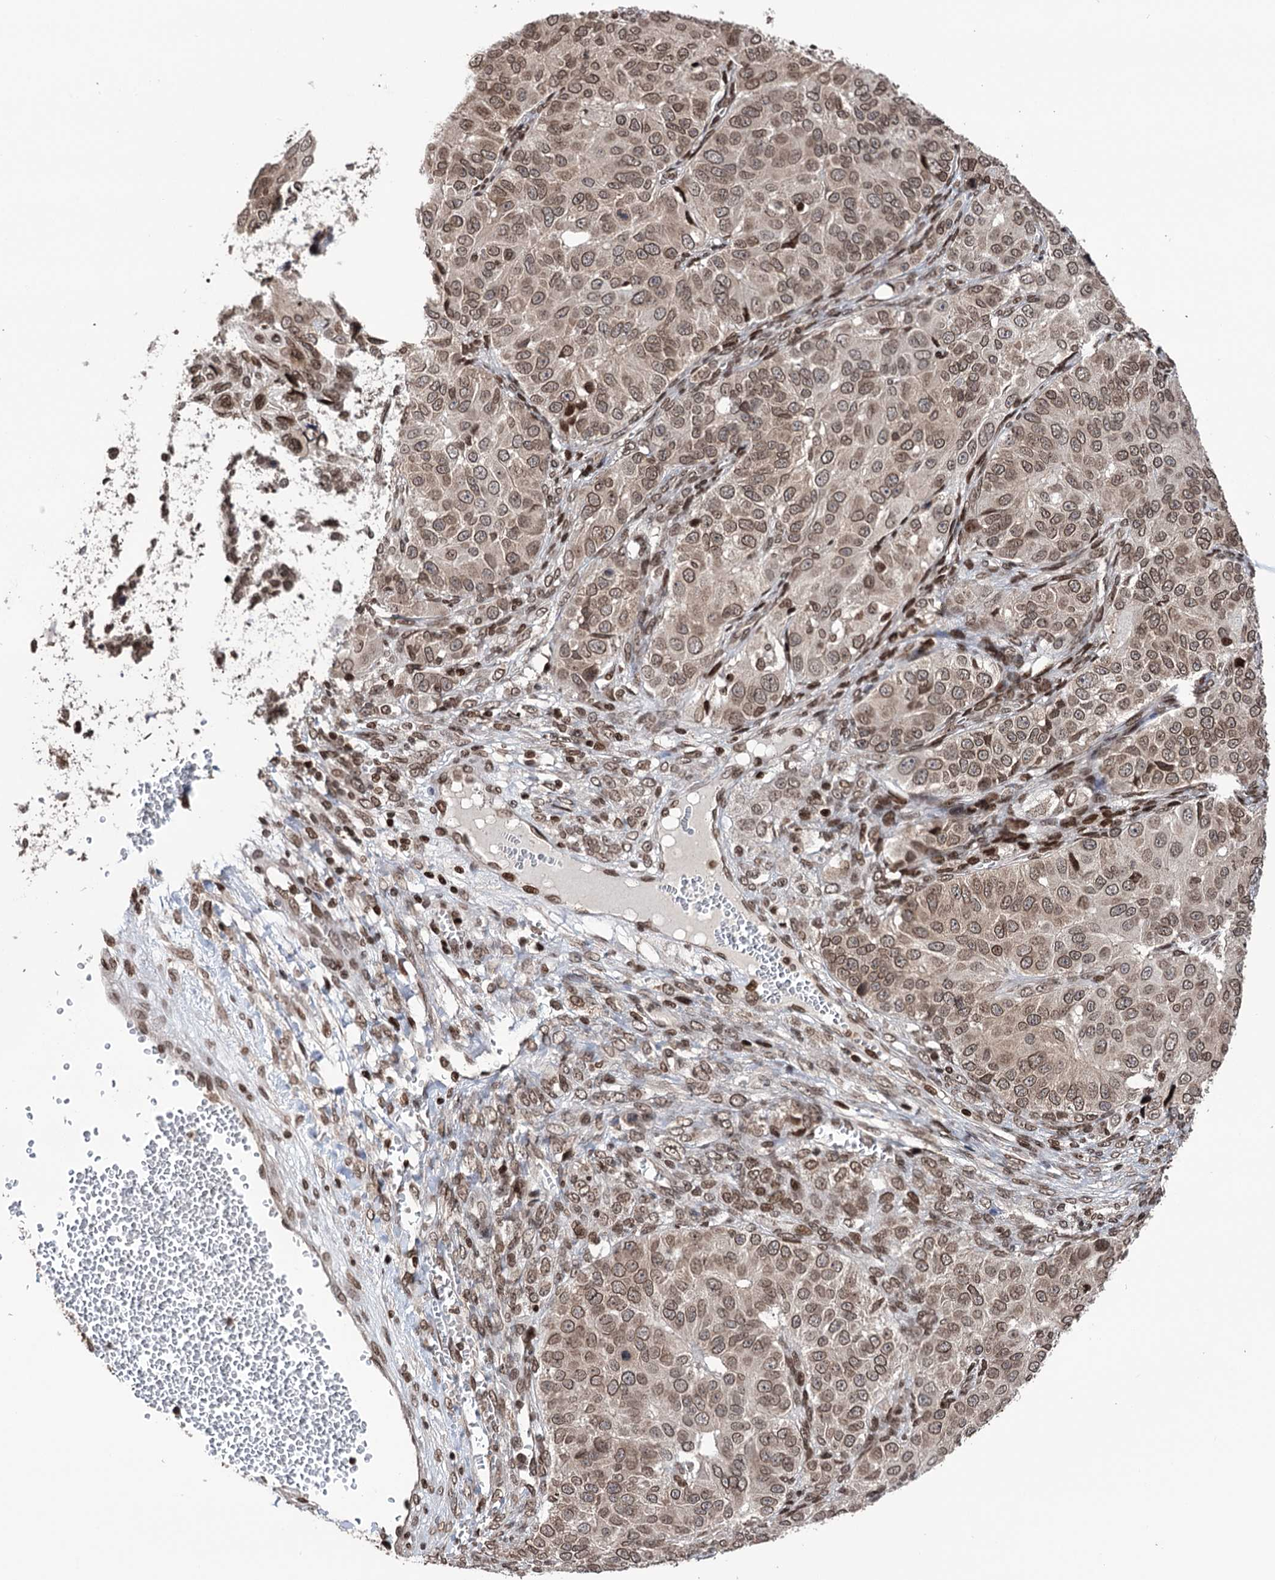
{"staining": {"intensity": "moderate", "quantity": ">75%", "location": "nuclear"}, "tissue": "ovarian cancer", "cell_type": "Tumor cells", "image_type": "cancer", "snomed": [{"axis": "morphology", "description": "Carcinoma, endometroid"}, {"axis": "topography", "description": "Ovary"}], "caption": "Protein expression analysis of human ovarian endometroid carcinoma reveals moderate nuclear expression in approximately >75% of tumor cells. Immunohistochemistry (ihc) stains the protein of interest in brown and the nuclei are stained blue.", "gene": "CCDC77", "patient": {"sex": "female", "age": 51}}